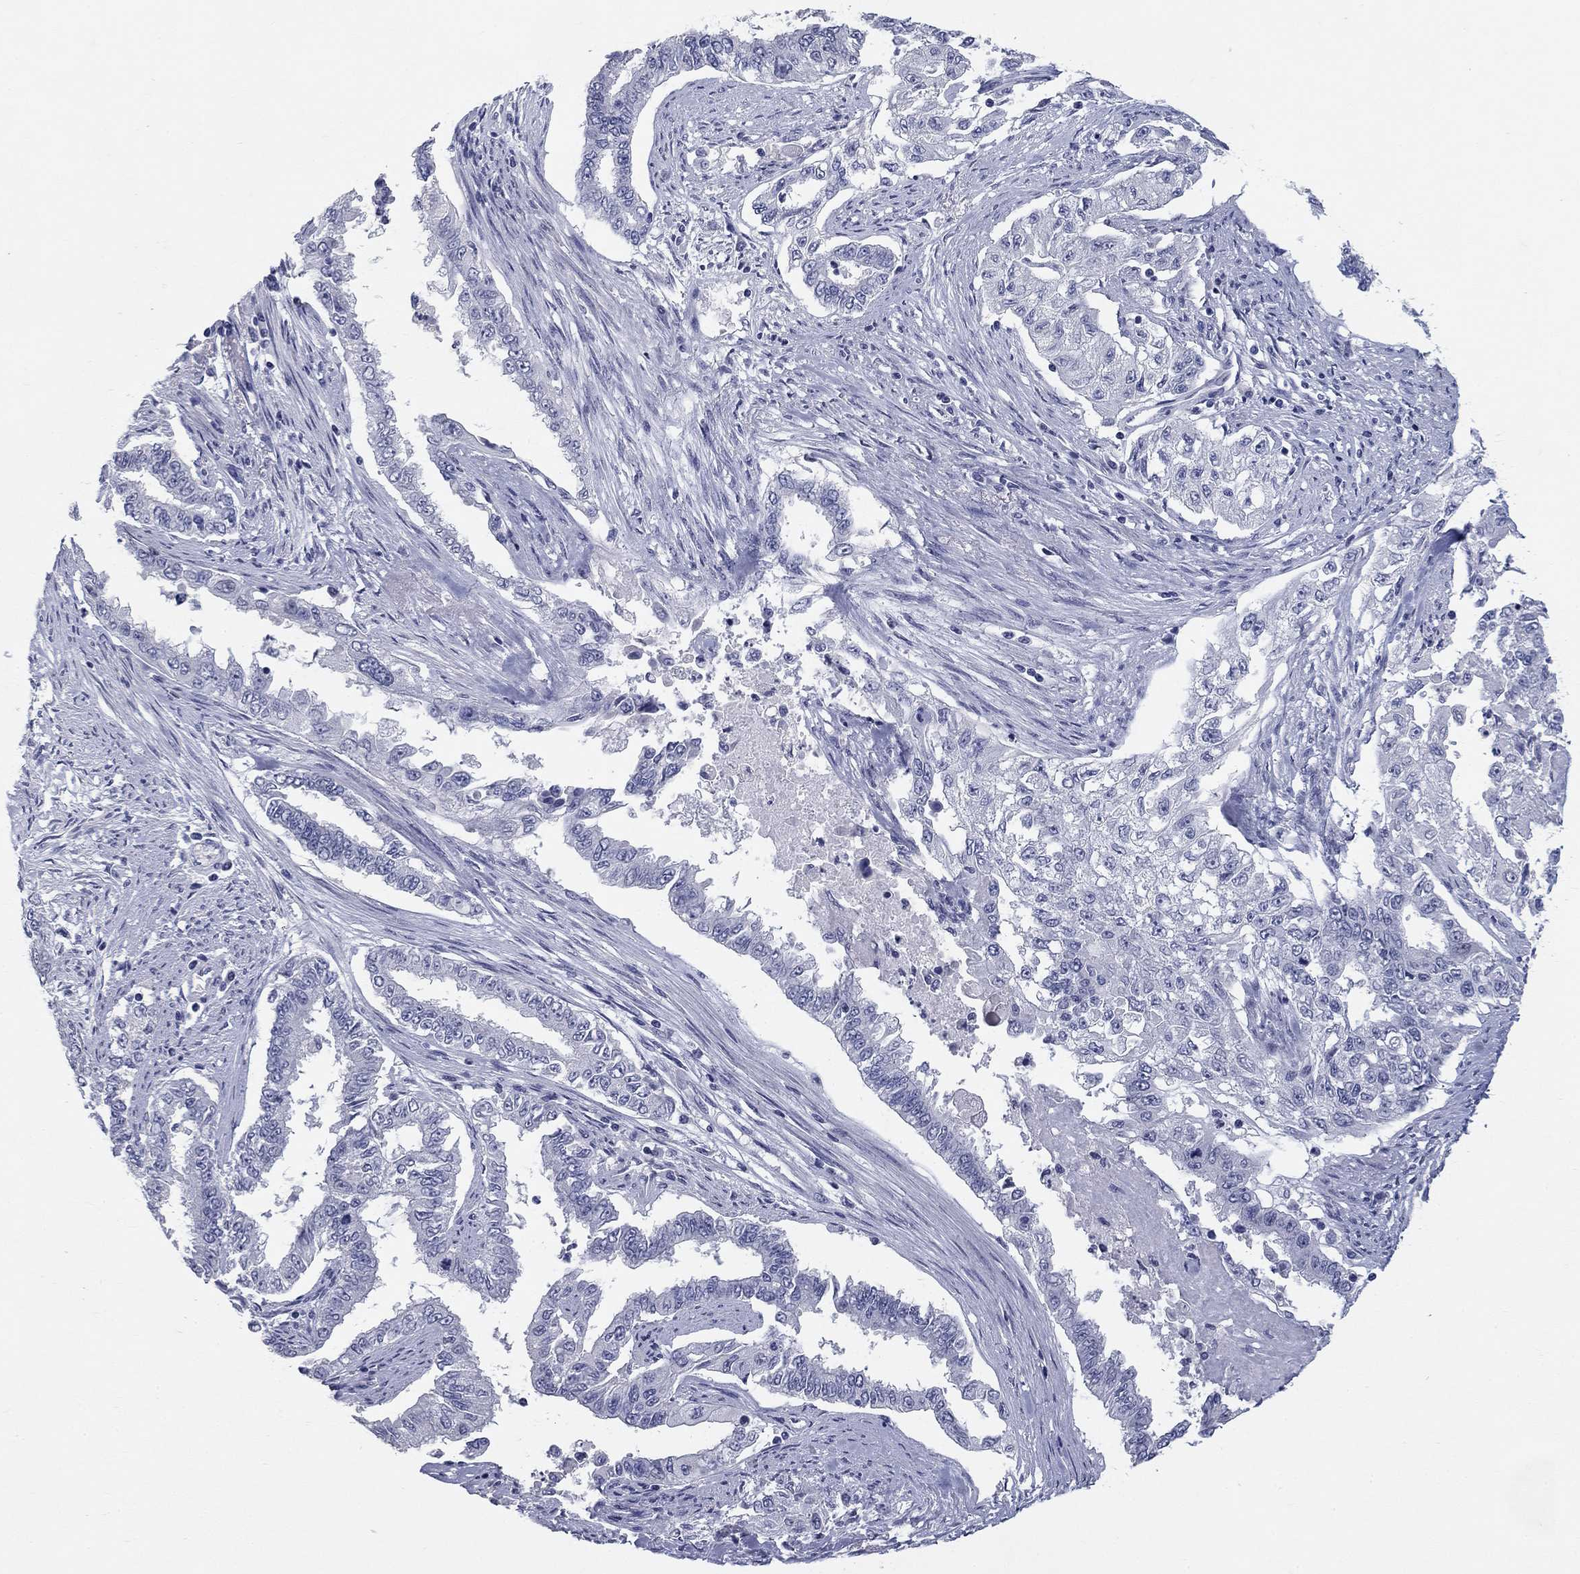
{"staining": {"intensity": "negative", "quantity": "none", "location": "none"}, "tissue": "endometrial cancer", "cell_type": "Tumor cells", "image_type": "cancer", "snomed": [{"axis": "morphology", "description": "Adenocarcinoma, NOS"}, {"axis": "topography", "description": "Uterus"}], "caption": "Immunohistochemistry (IHC) image of neoplastic tissue: human adenocarcinoma (endometrial) stained with DAB (3,3'-diaminobenzidine) exhibits no significant protein positivity in tumor cells.", "gene": "ELAVL4", "patient": {"sex": "female", "age": 59}}